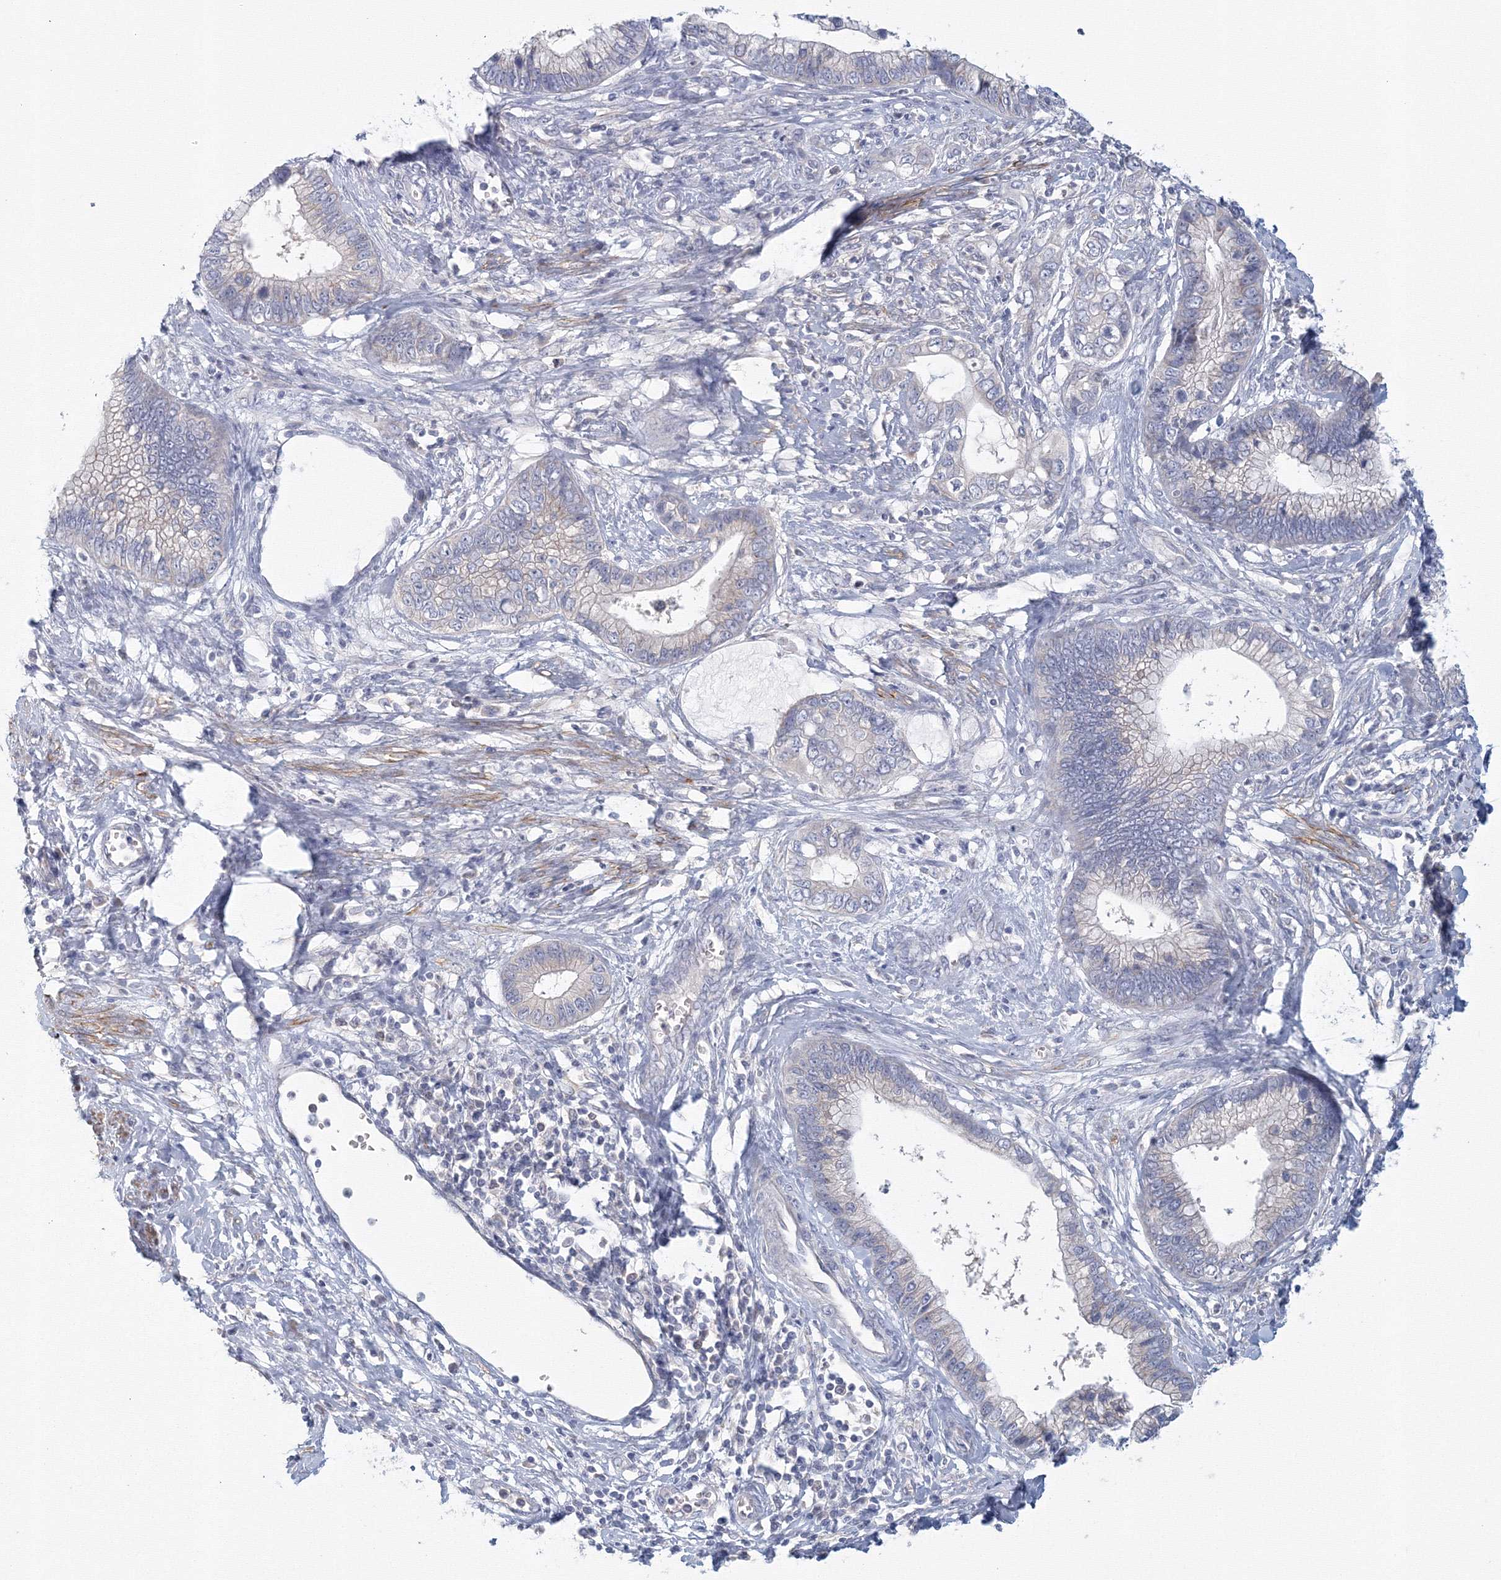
{"staining": {"intensity": "negative", "quantity": "none", "location": "none"}, "tissue": "cervical cancer", "cell_type": "Tumor cells", "image_type": "cancer", "snomed": [{"axis": "morphology", "description": "Adenocarcinoma, NOS"}, {"axis": "topography", "description": "Cervix"}], "caption": "Immunohistochemistry (IHC) photomicrograph of cervical adenocarcinoma stained for a protein (brown), which demonstrates no staining in tumor cells.", "gene": "TACC2", "patient": {"sex": "female", "age": 44}}